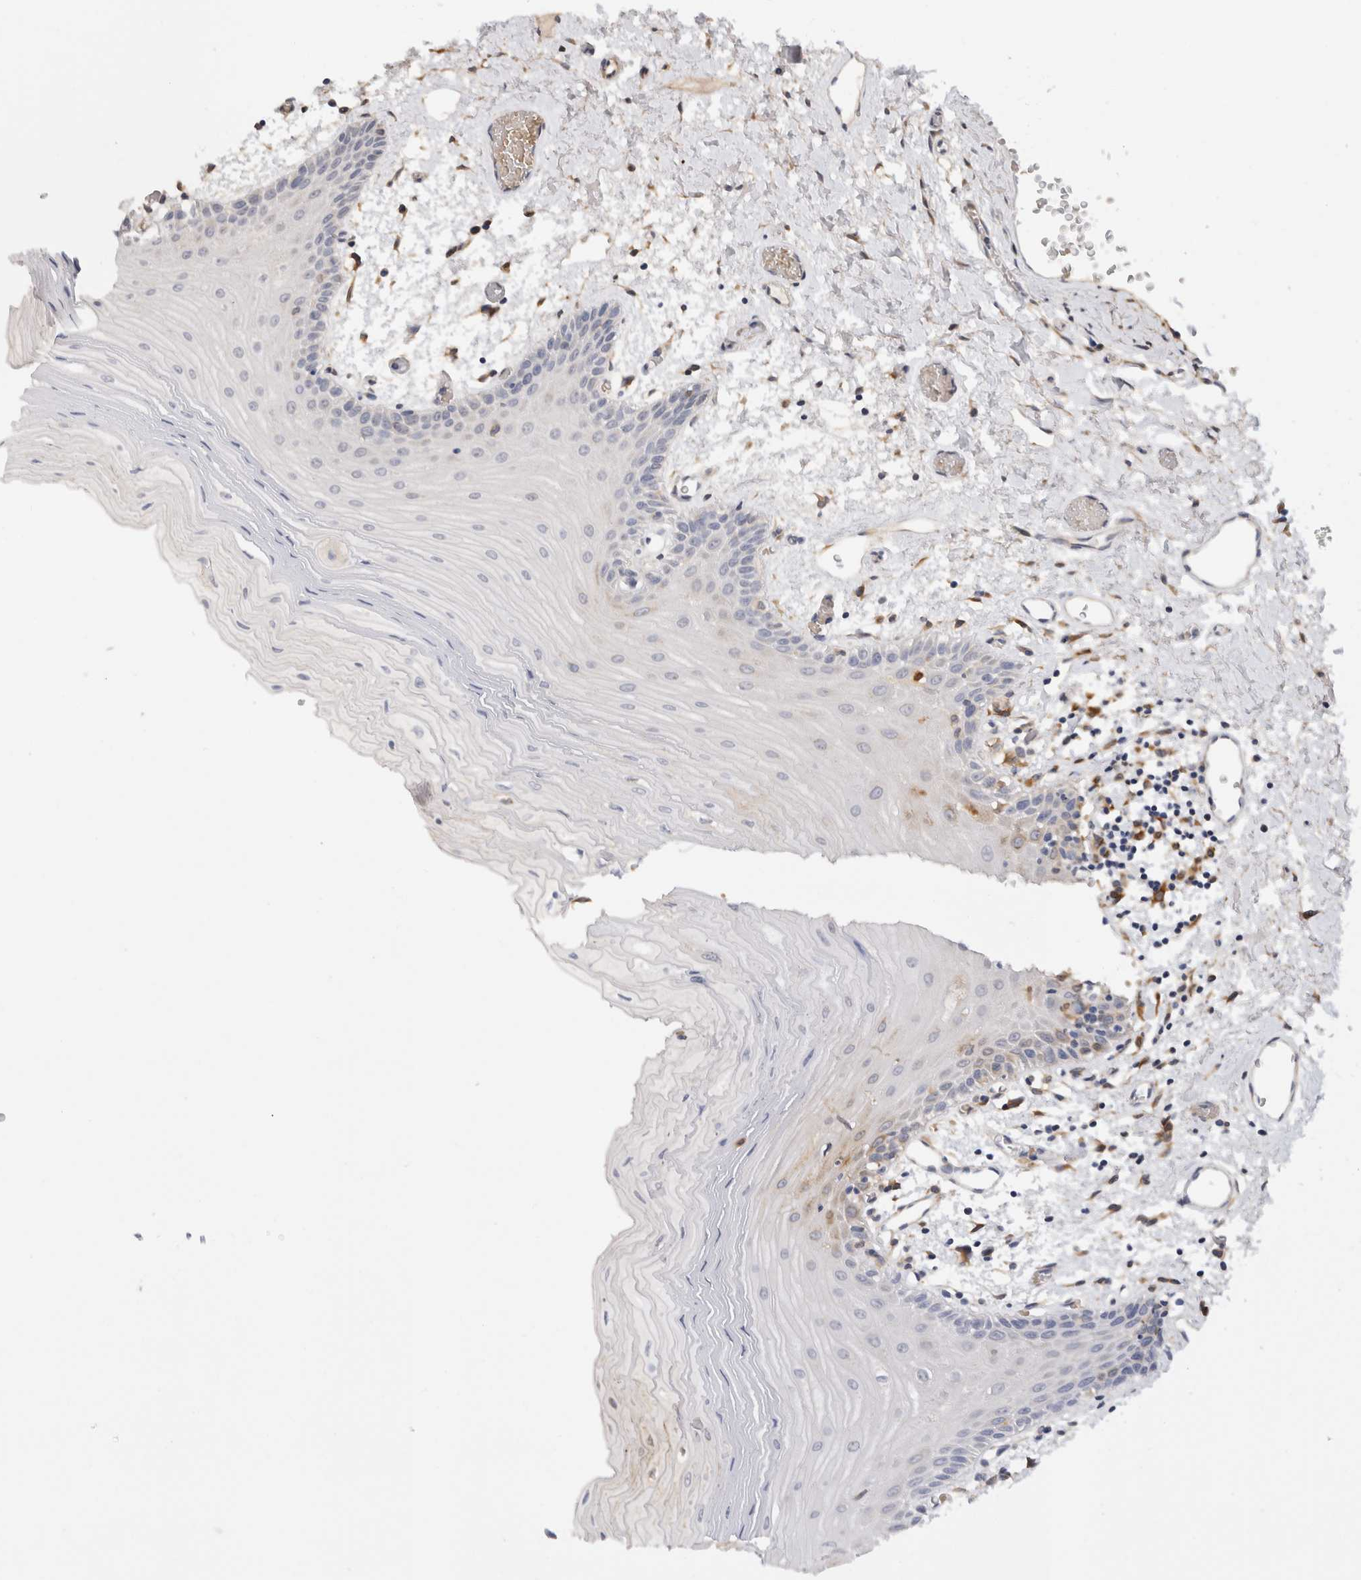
{"staining": {"intensity": "strong", "quantity": "<25%", "location": "cytoplasmic/membranous"}, "tissue": "oral mucosa", "cell_type": "Squamous epithelial cells", "image_type": "normal", "snomed": [{"axis": "morphology", "description": "Normal tissue, NOS"}, {"axis": "topography", "description": "Oral tissue"}], "caption": "Brown immunohistochemical staining in unremarkable human oral mucosa demonstrates strong cytoplasmic/membranous expression in about <25% of squamous epithelial cells.", "gene": "APOL2", "patient": {"sex": "male", "age": 52}}